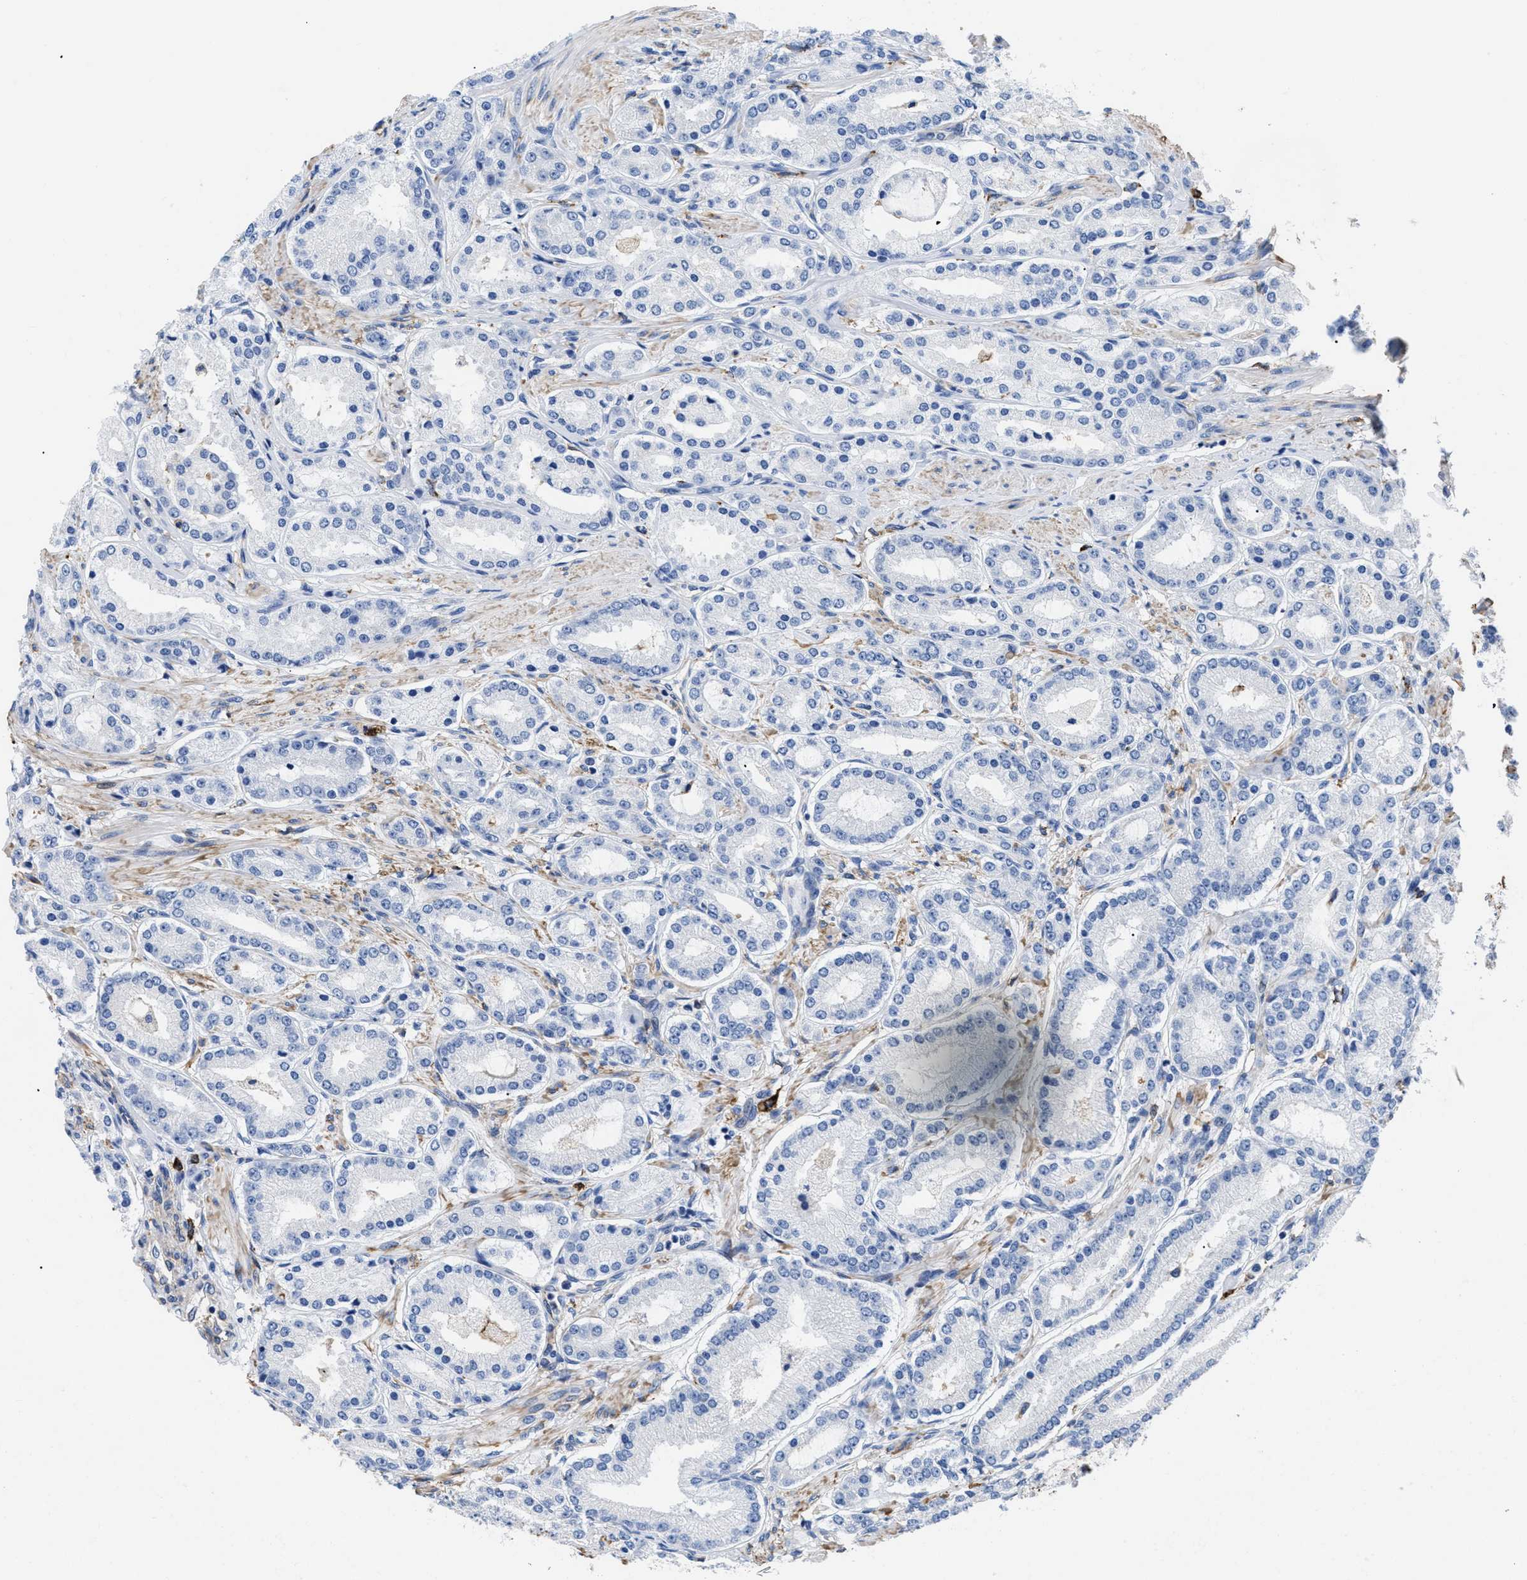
{"staining": {"intensity": "negative", "quantity": "none", "location": "none"}, "tissue": "prostate cancer", "cell_type": "Tumor cells", "image_type": "cancer", "snomed": [{"axis": "morphology", "description": "Adenocarcinoma, Low grade"}, {"axis": "topography", "description": "Prostate"}], "caption": "This is an immunohistochemistry (IHC) image of human prostate cancer (low-grade adenocarcinoma). There is no expression in tumor cells.", "gene": "HLA-DPA1", "patient": {"sex": "male", "age": 63}}